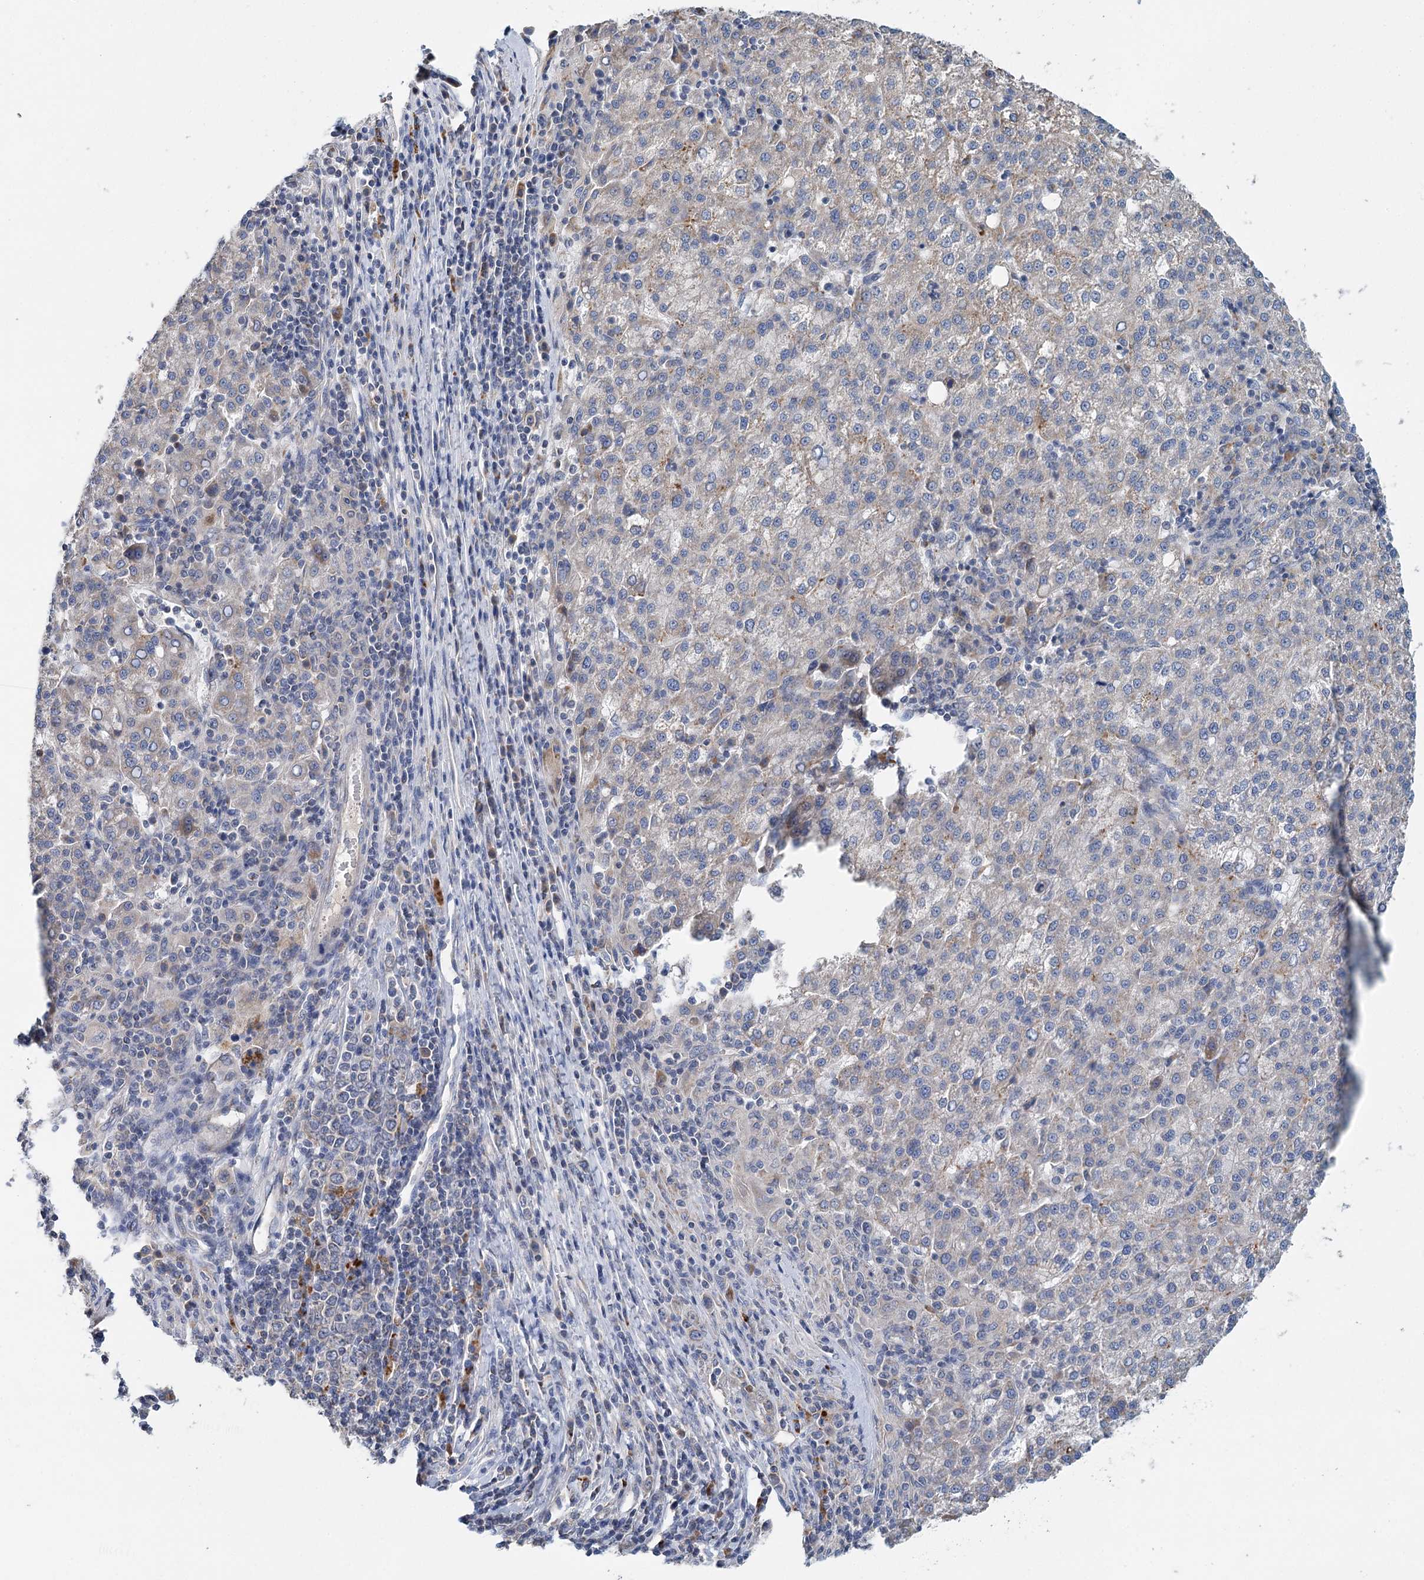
{"staining": {"intensity": "weak", "quantity": "<25%", "location": "cytoplasmic/membranous"}, "tissue": "liver cancer", "cell_type": "Tumor cells", "image_type": "cancer", "snomed": [{"axis": "morphology", "description": "Carcinoma, Hepatocellular, NOS"}, {"axis": "topography", "description": "Liver"}], "caption": "High power microscopy image of an immunohistochemistry (IHC) histopathology image of hepatocellular carcinoma (liver), revealing no significant positivity in tumor cells.", "gene": "ANKRD16", "patient": {"sex": "female", "age": 58}}